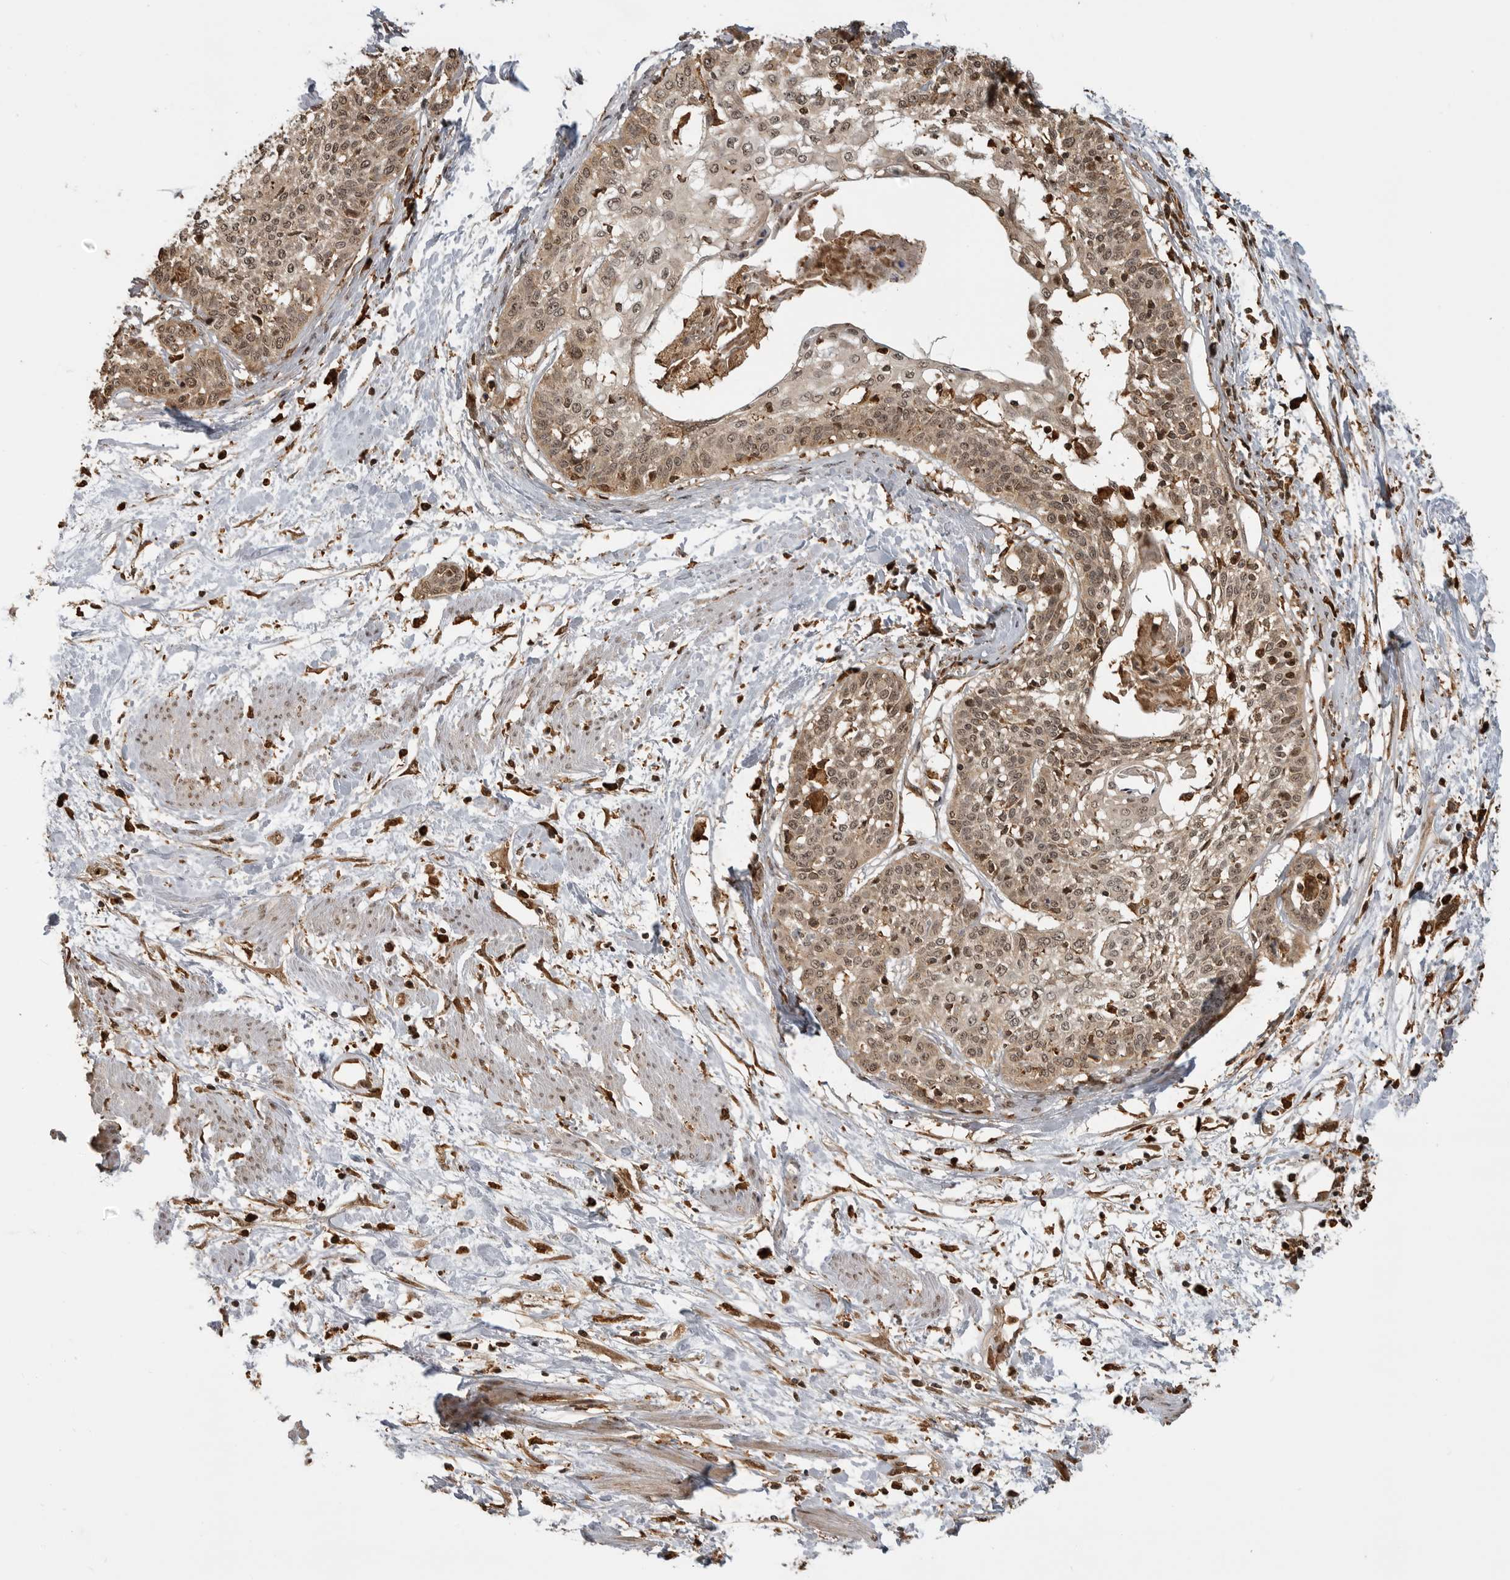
{"staining": {"intensity": "moderate", "quantity": ">75%", "location": "cytoplasmic/membranous,nuclear"}, "tissue": "cervical cancer", "cell_type": "Tumor cells", "image_type": "cancer", "snomed": [{"axis": "morphology", "description": "Squamous cell carcinoma, NOS"}, {"axis": "topography", "description": "Cervix"}], "caption": "About >75% of tumor cells in human squamous cell carcinoma (cervical) reveal moderate cytoplasmic/membranous and nuclear protein positivity as visualized by brown immunohistochemical staining.", "gene": "BMP2K", "patient": {"sex": "female", "age": 57}}